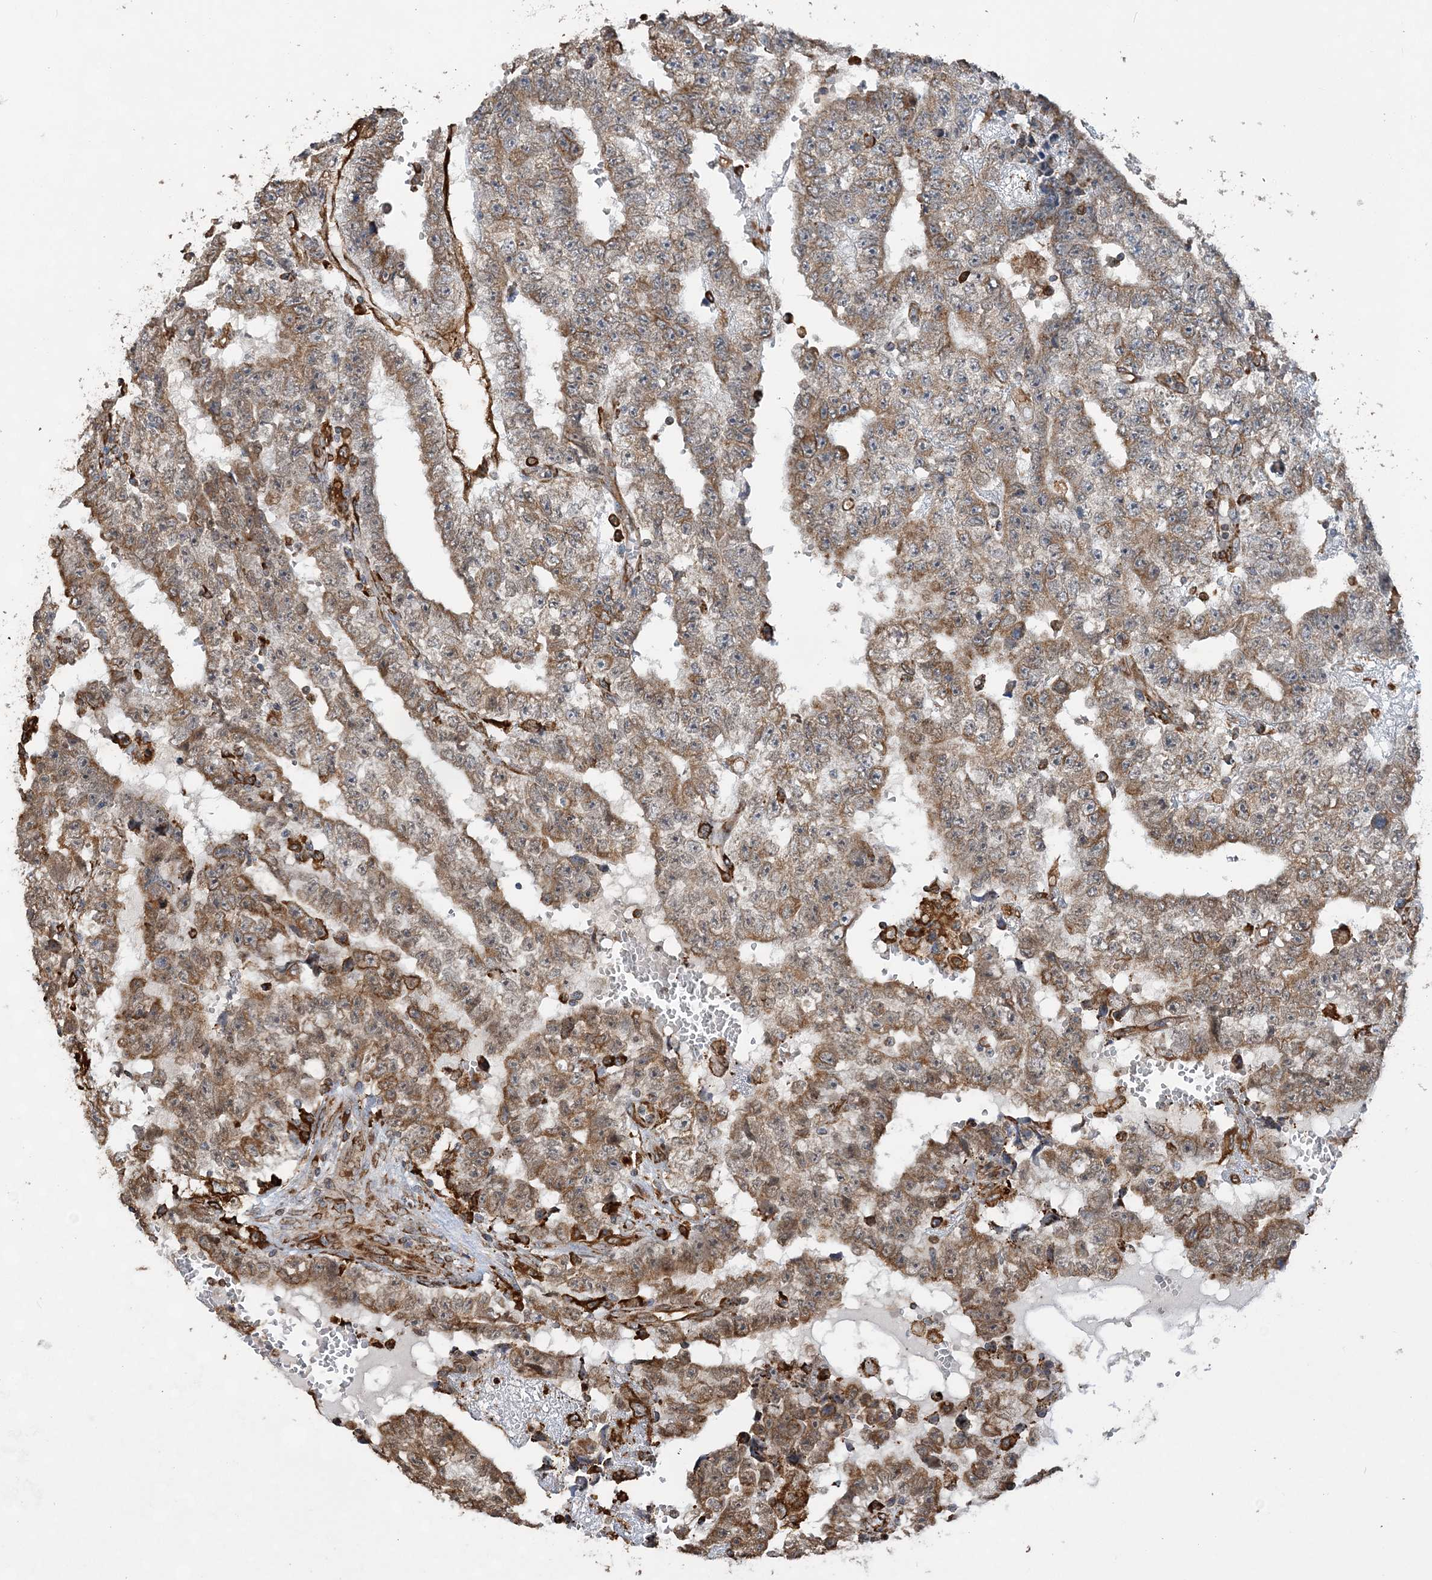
{"staining": {"intensity": "moderate", "quantity": ">75%", "location": "cytoplasmic/membranous"}, "tissue": "testis cancer", "cell_type": "Tumor cells", "image_type": "cancer", "snomed": [{"axis": "morphology", "description": "Carcinoma, Embryonal, NOS"}, {"axis": "topography", "description": "Testis"}], "caption": "About >75% of tumor cells in human testis cancer demonstrate moderate cytoplasmic/membranous protein staining as visualized by brown immunohistochemical staining.", "gene": "WDR12", "patient": {"sex": "male", "age": 25}}